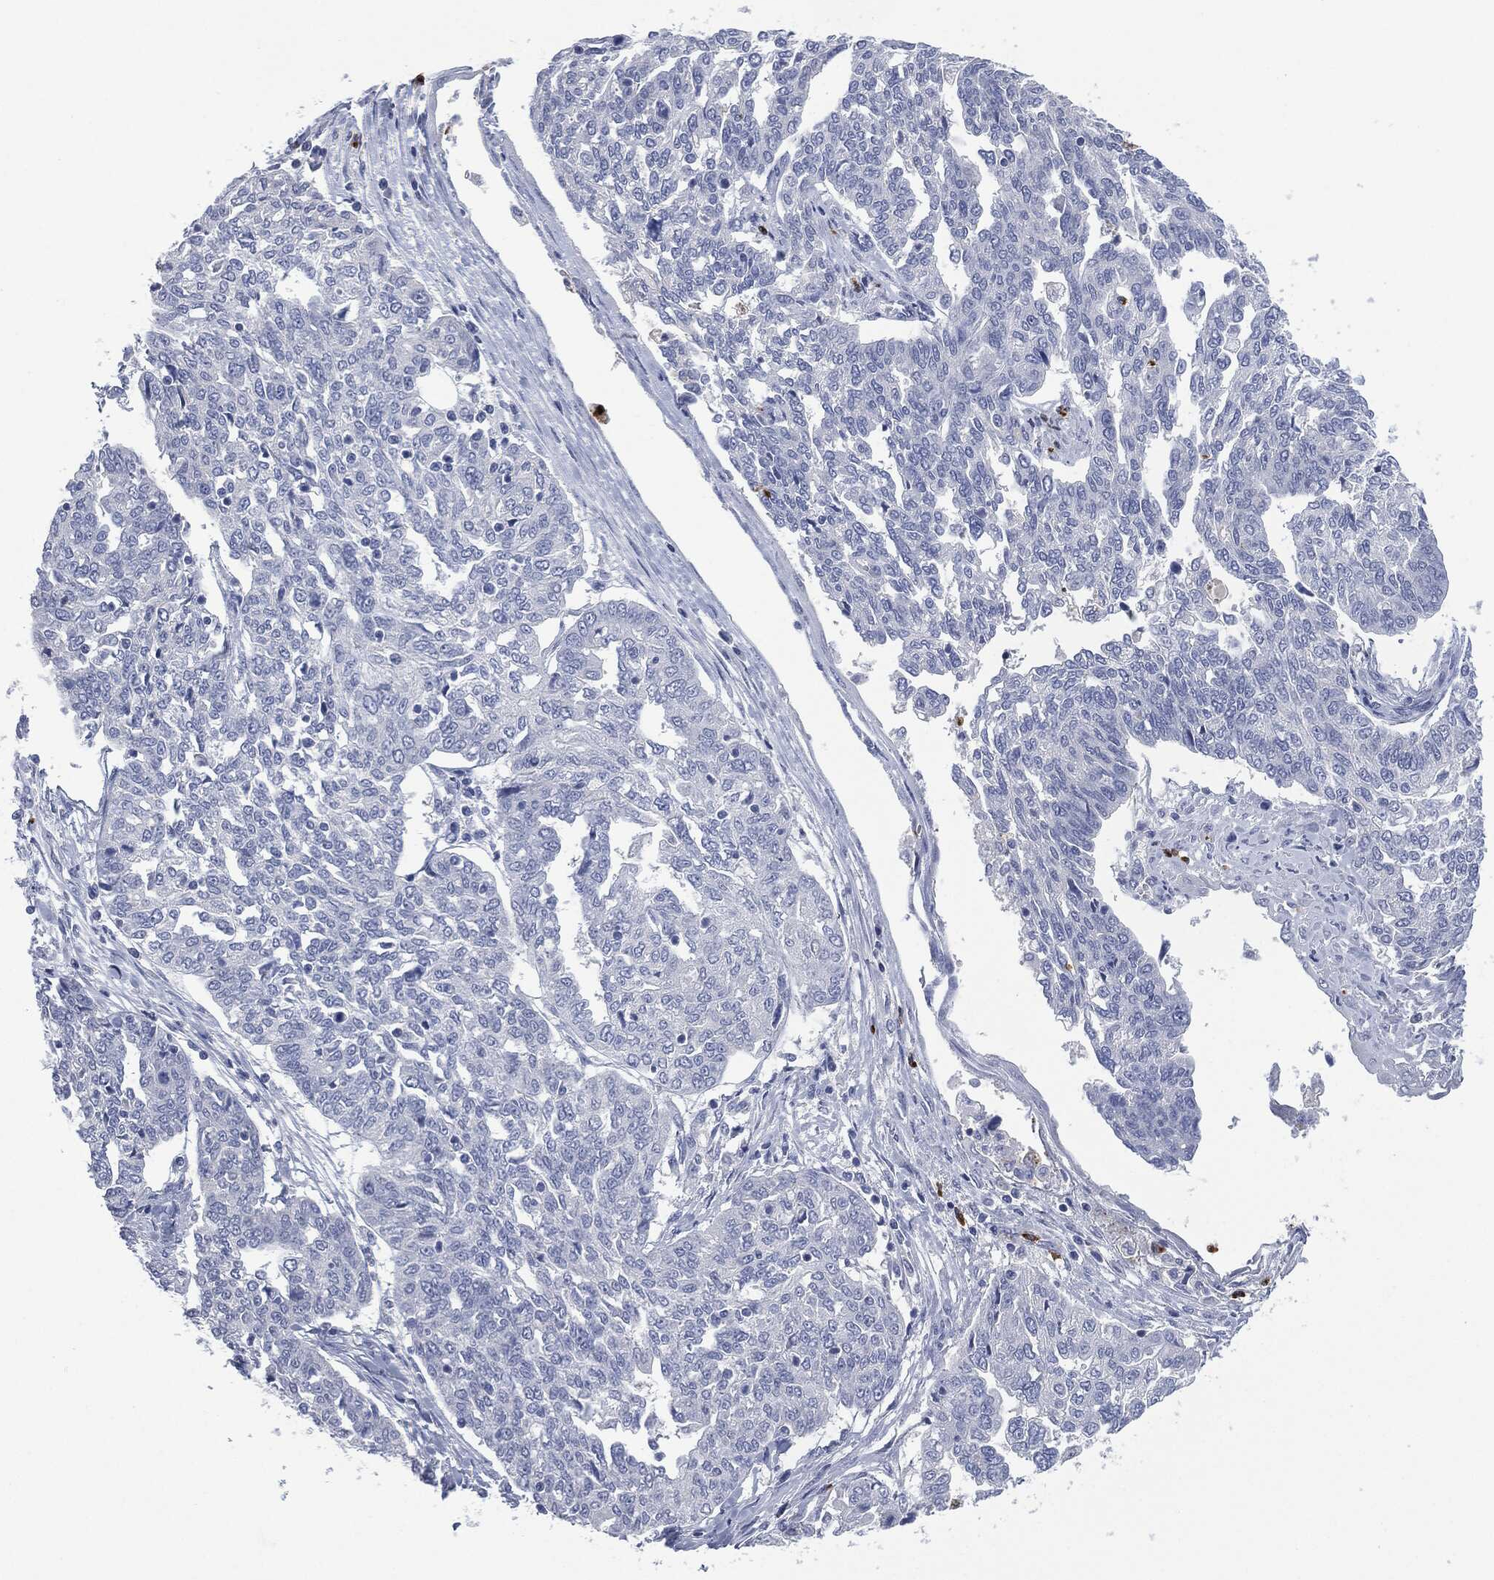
{"staining": {"intensity": "negative", "quantity": "none", "location": "none"}, "tissue": "ovarian cancer", "cell_type": "Tumor cells", "image_type": "cancer", "snomed": [{"axis": "morphology", "description": "Cystadenocarcinoma, serous, NOS"}, {"axis": "topography", "description": "Ovary"}], "caption": "The micrograph shows no staining of tumor cells in ovarian serous cystadenocarcinoma. (DAB IHC with hematoxylin counter stain).", "gene": "CEACAM8", "patient": {"sex": "female", "age": 67}}